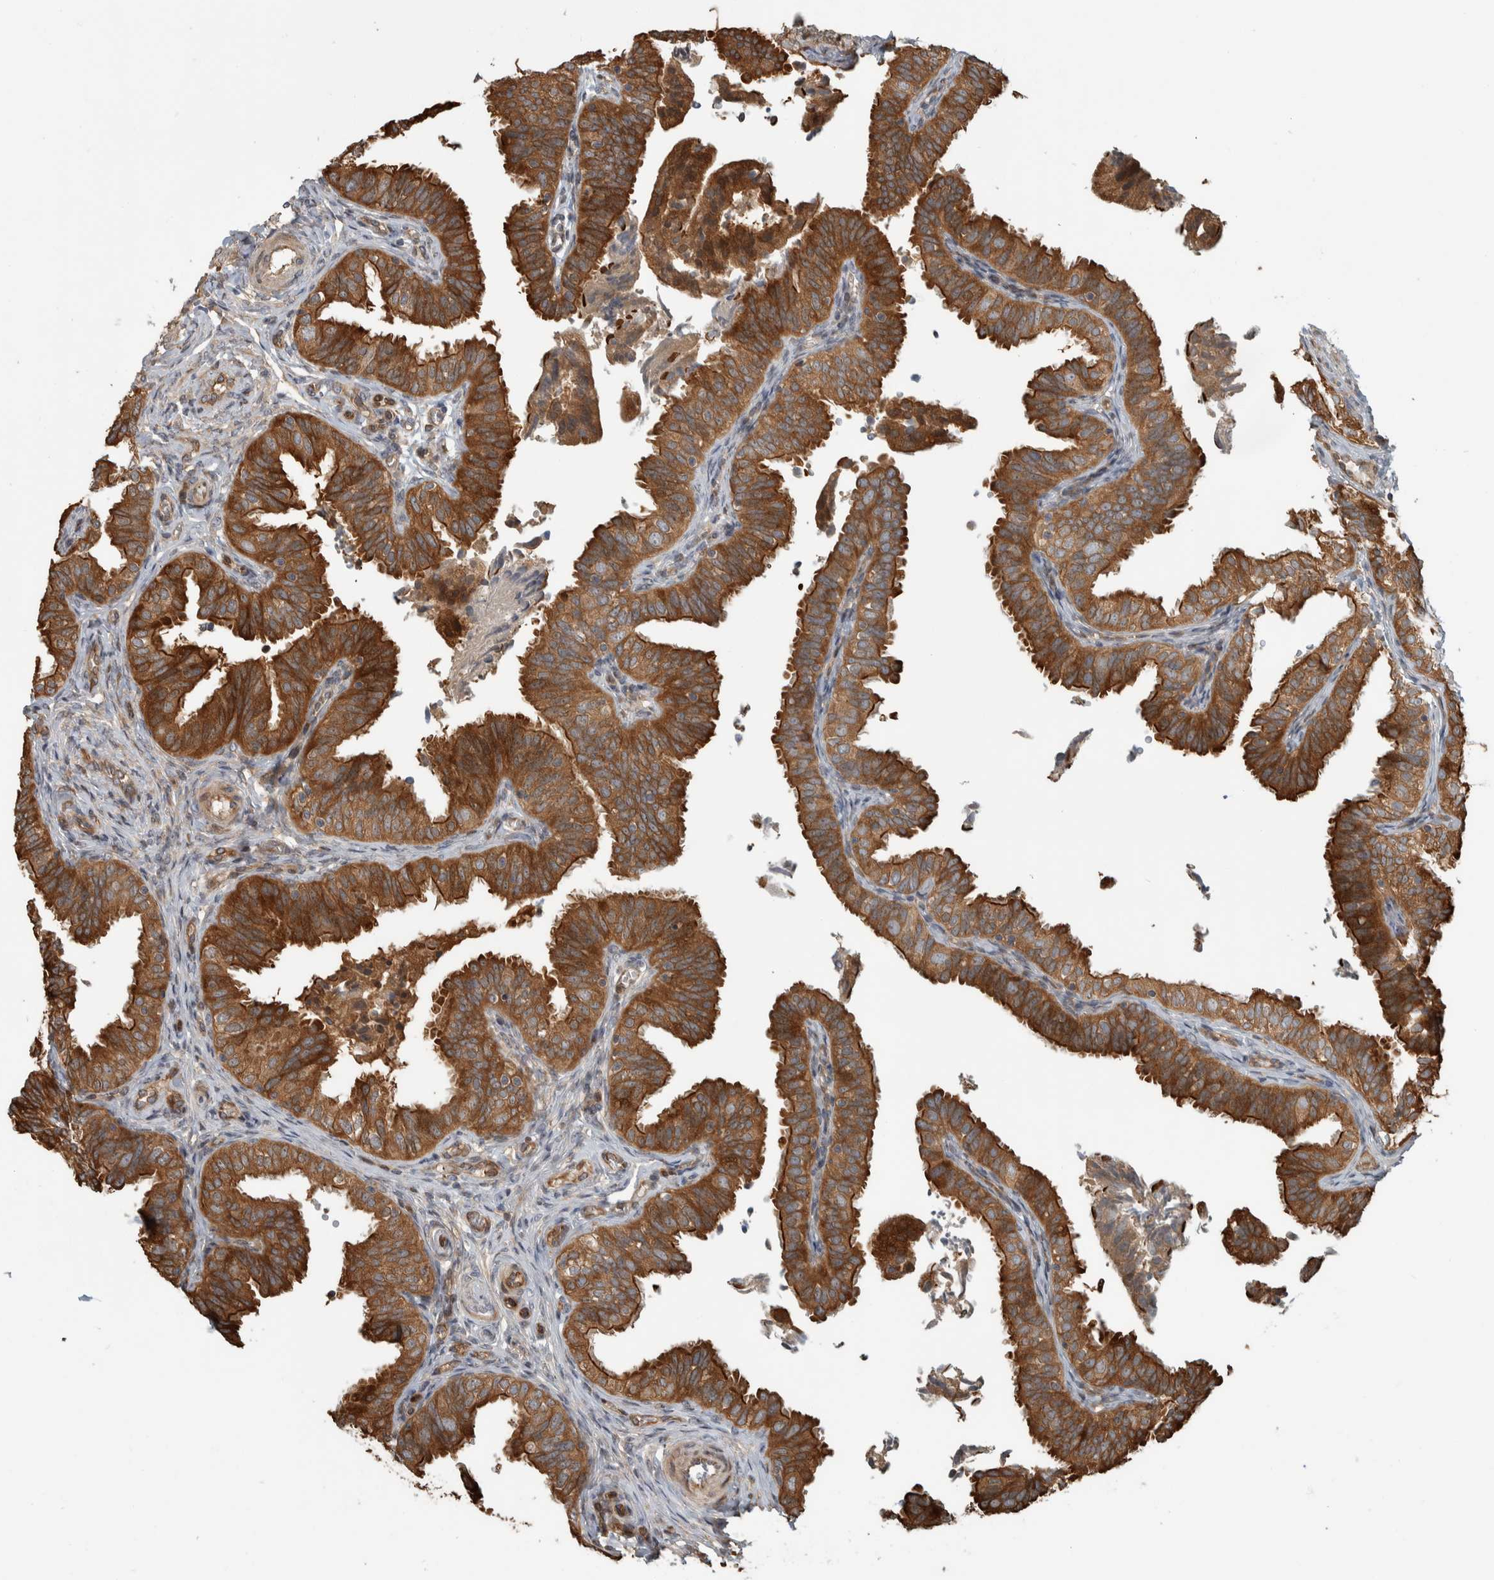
{"staining": {"intensity": "strong", "quantity": ">75%", "location": "cytoplasmic/membranous"}, "tissue": "fallopian tube", "cell_type": "Glandular cells", "image_type": "normal", "snomed": [{"axis": "morphology", "description": "Normal tissue, NOS"}, {"axis": "topography", "description": "Fallopian tube"}], "caption": "Immunohistochemistry micrograph of benign fallopian tube: human fallopian tube stained using immunohistochemistry demonstrates high levels of strong protein expression localized specifically in the cytoplasmic/membranous of glandular cells, appearing as a cytoplasmic/membranous brown color.", "gene": "CNTROB", "patient": {"sex": "female", "age": 35}}